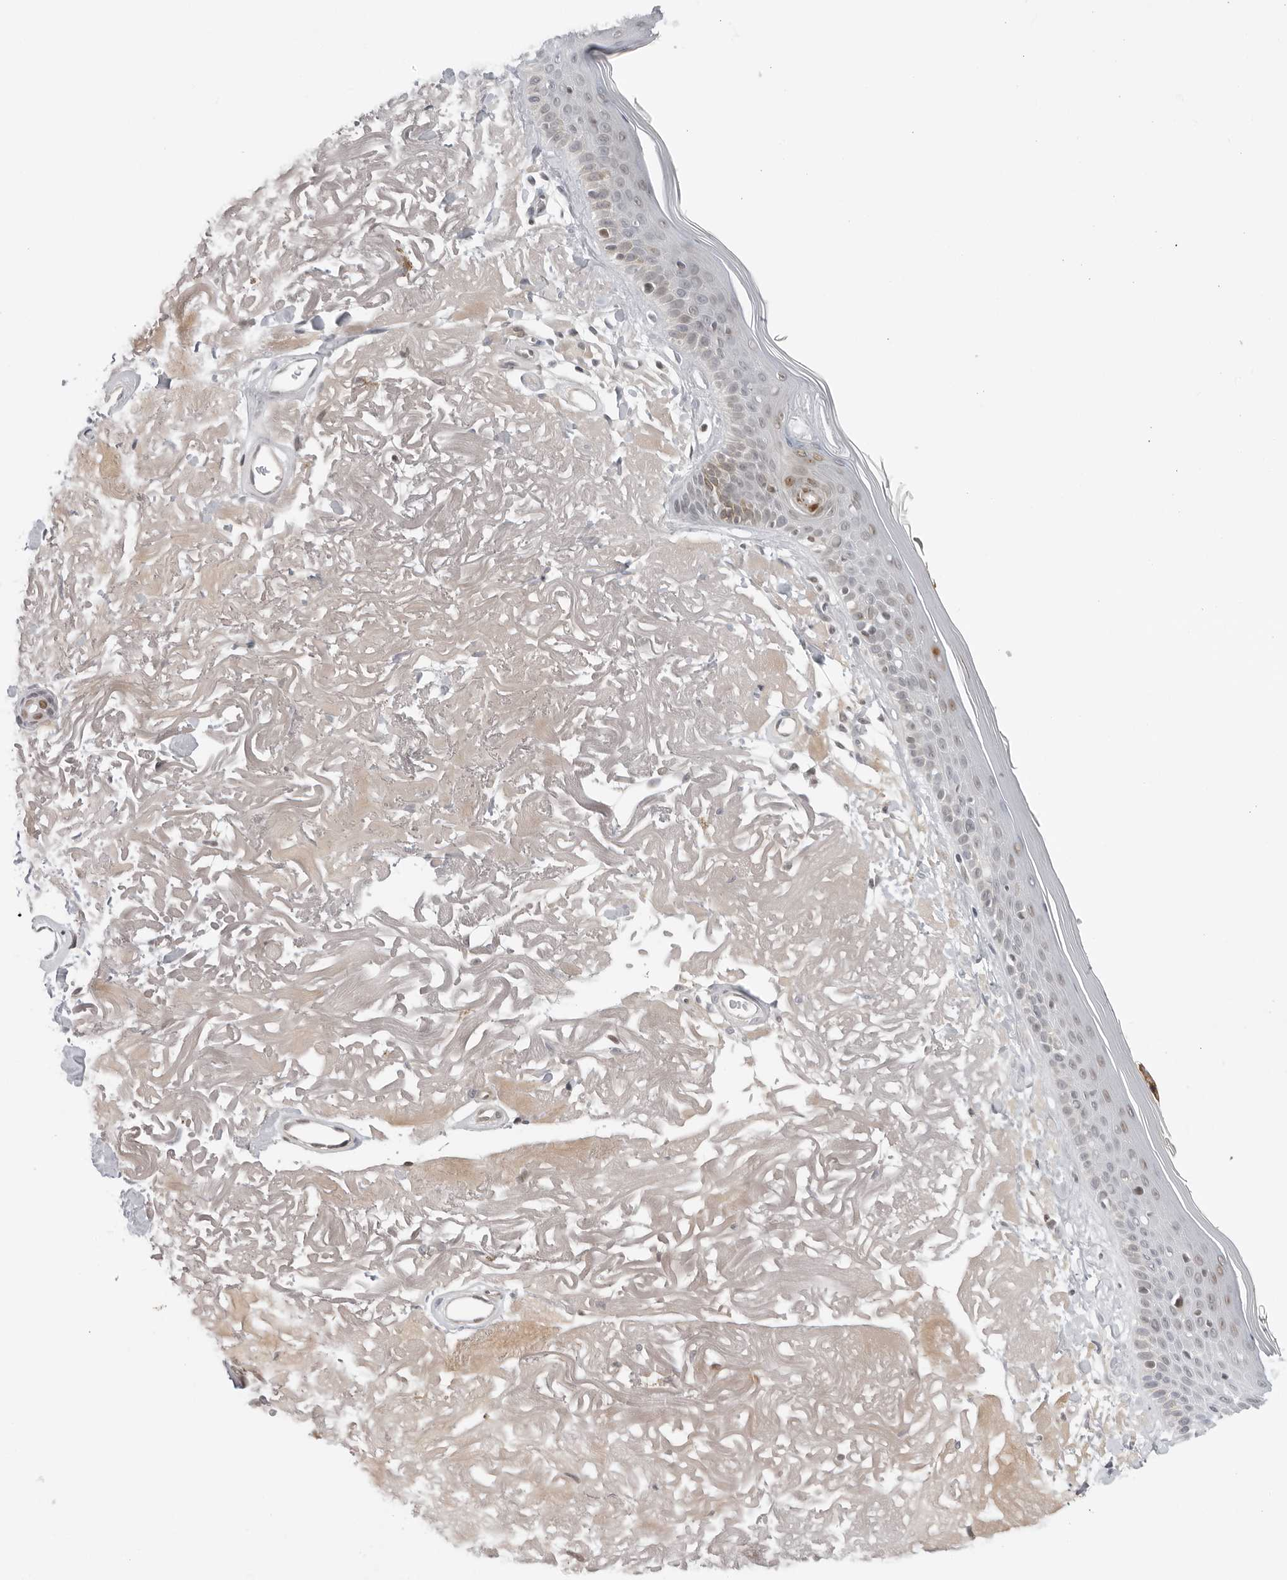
{"staining": {"intensity": "weak", "quantity": "25%-75%", "location": "nuclear"}, "tissue": "skin", "cell_type": "Fibroblasts", "image_type": "normal", "snomed": [{"axis": "morphology", "description": "Normal tissue, NOS"}, {"axis": "topography", "description": "Skin"}, {"axis": "topography", "description": "Skeletal muscle"}], "caption": "There is low levels of weak nuclear positivity in fibroblasts of normal skin, as demonstrated by immunohistochemical staining (brown color).", "gene": "SUGCT", "patient": {"sex": "male", "age": 83}}